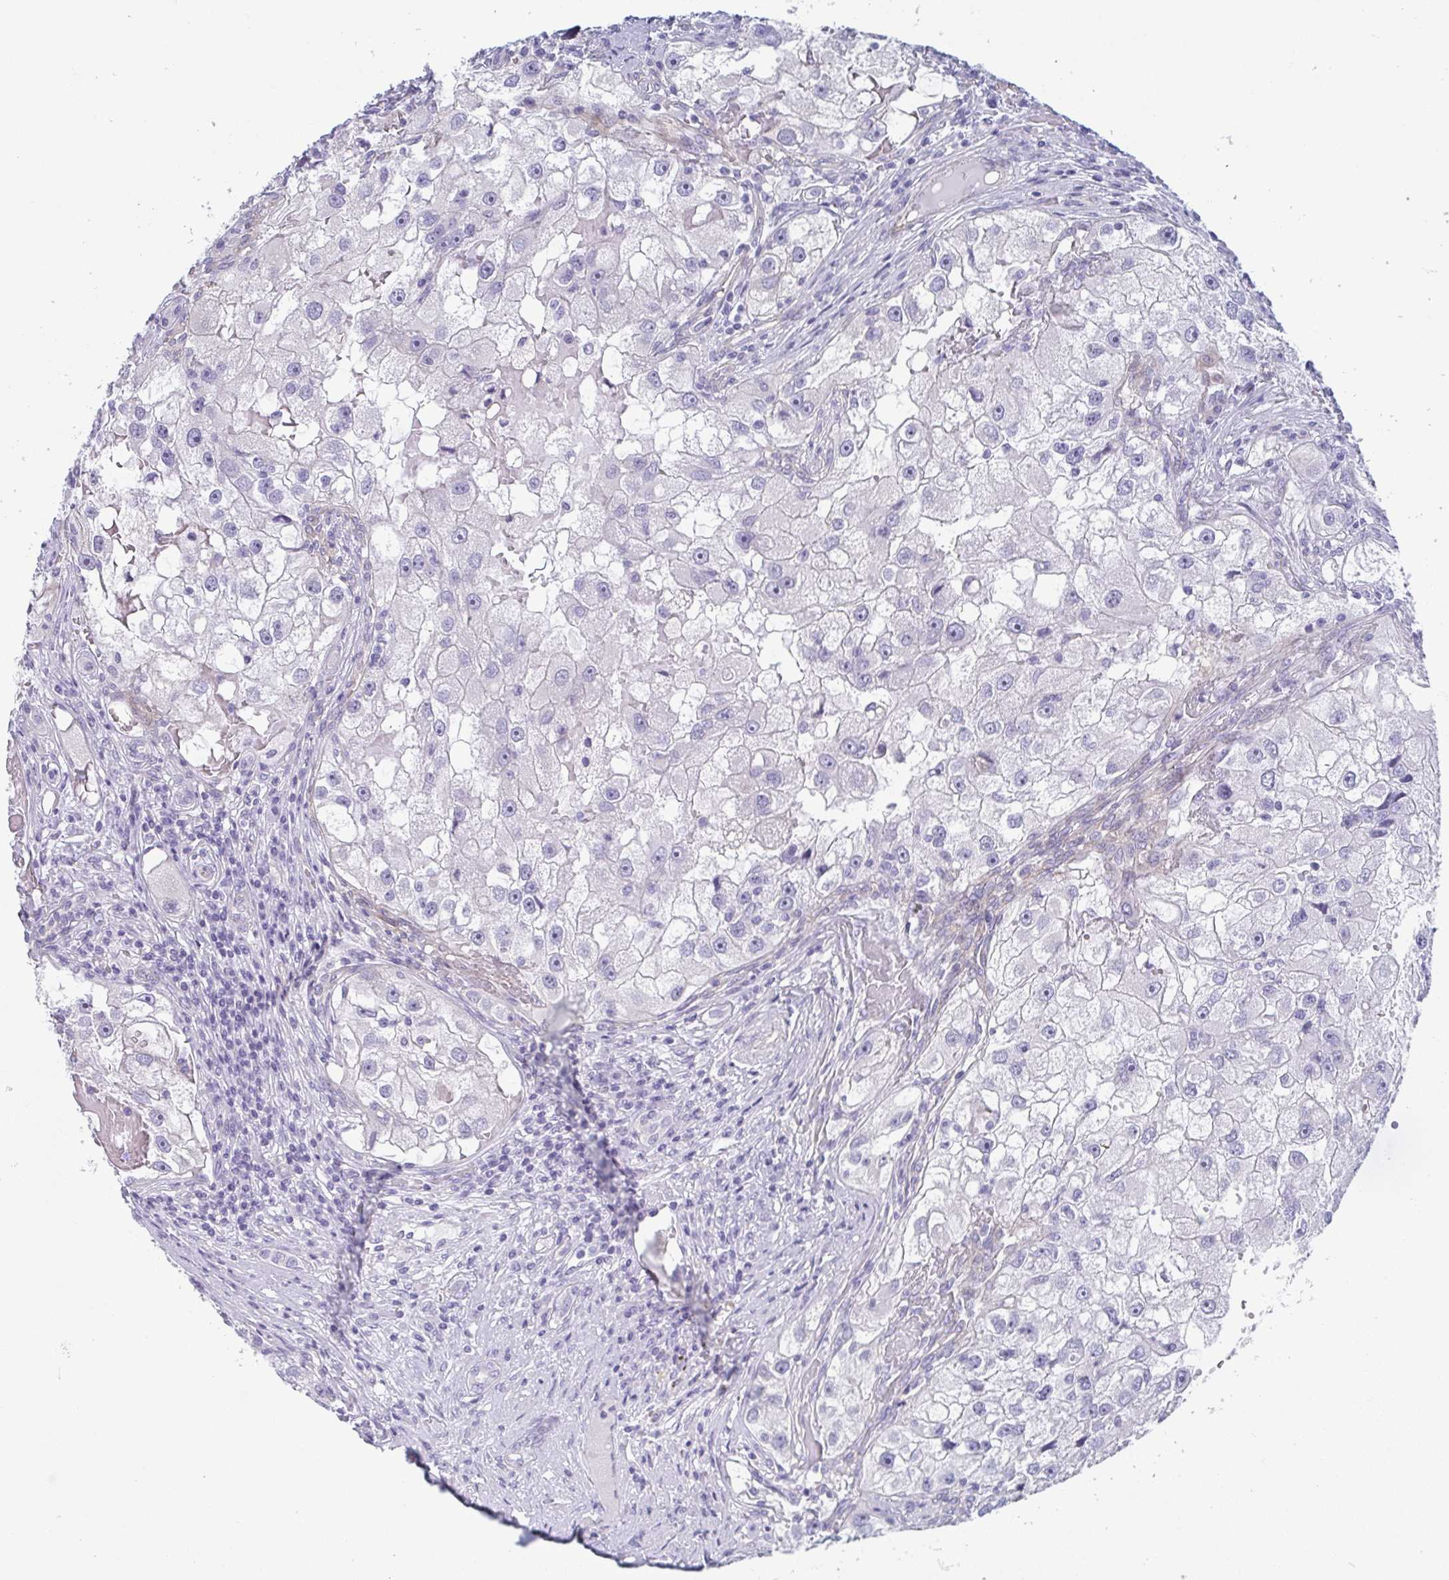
{"staining": {"intensity": "negative", "quantity": "none", "location": "none"}, "tissue": "renal cancer", "cell_type": "Tumor cells", "image_type": "cancer", "snomed": [{"axis": "morphology", "description": "Adenocarcinoma, NOS"}, {"axis": "topography", "description": "Kidney"}], "caption": "Renal cancer (adenocarcinoma) stained for a protein using immunohistochemistry (IHC) exhibits no positivity tumor cells.", "gene": "DYNC1I1", "patient": {"sex": "male", "age": 63}}